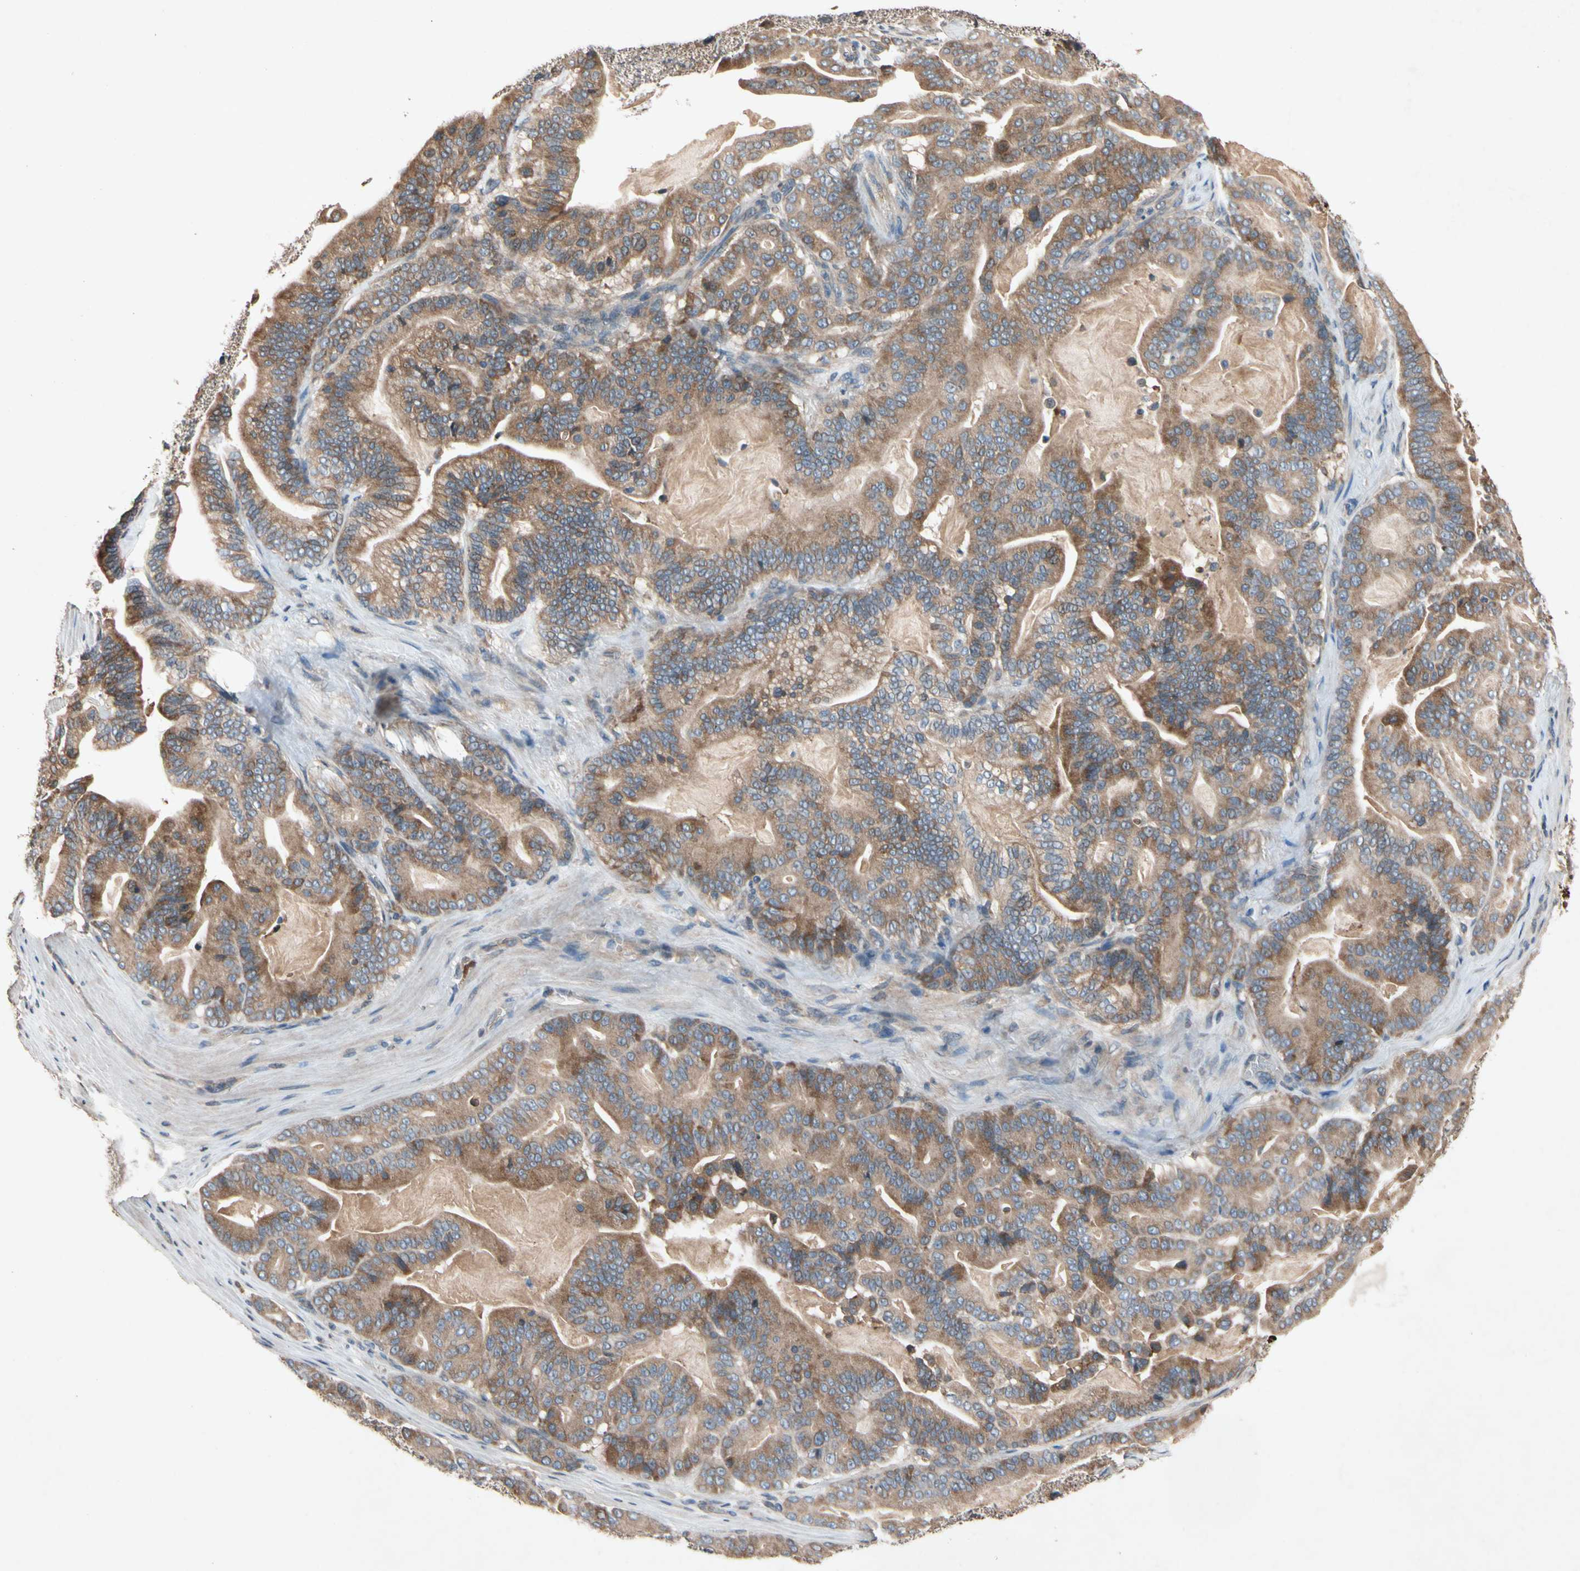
{"staining": {"intensity": "moderate", "quantity": ">75%", "location": "cytoplasmic/membranous"}, "tissue": "pancreatic cancer", "cell_type": "Tumor cells", "image_type": "cancer", "snomed": [{"axis": "morphology", "description": "Adenocarcinoma, NOS"}, {"axis": "topography", "description": "Pancreas"}], "caption": "A medium amount of moderate cytoplasmic/membranous expression is present in about >75% of tumor cells in adenocarcinoma (pancreatic) tissue.", "gene": "PRDX4", "patient": {"sex": "male", "age": 63}}